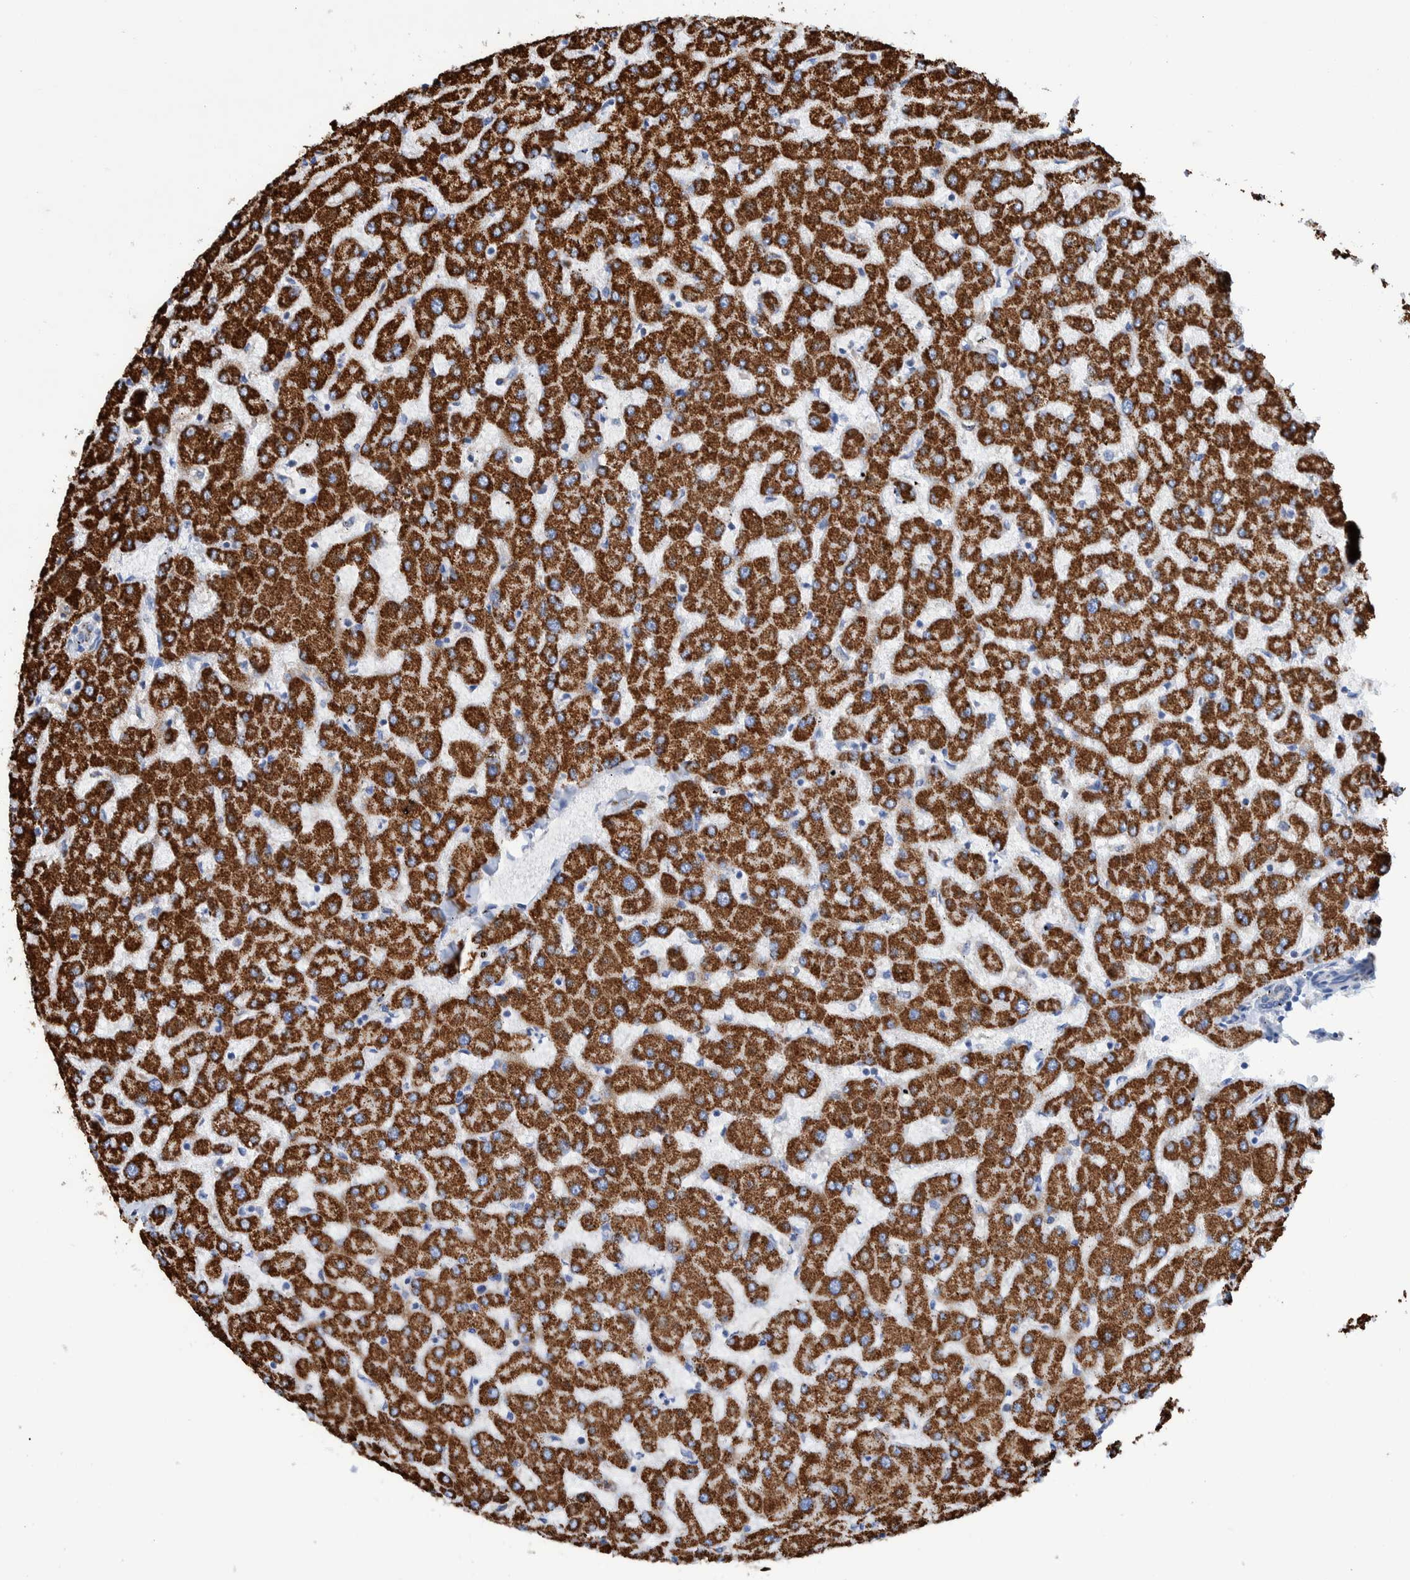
{"staining": {"intensity": "negative", "quantity": "none", "location": "none"}, "tissue": "liver", "cell_type": "Cholangiocytes", "image_type": "normal", "snomed": [{"axis": "morphology", "description": "Normal tissue, NOS"}, {"axis": "topography", "description": "Liver"}], "caption": "Immunohistochemistry (IHC) micrograph of benign liver stained for a protein (brown), which reveals no staining in cholangiocytes.", "gene": "DECR1", "patient": {"sex": "female", "age": 63}}